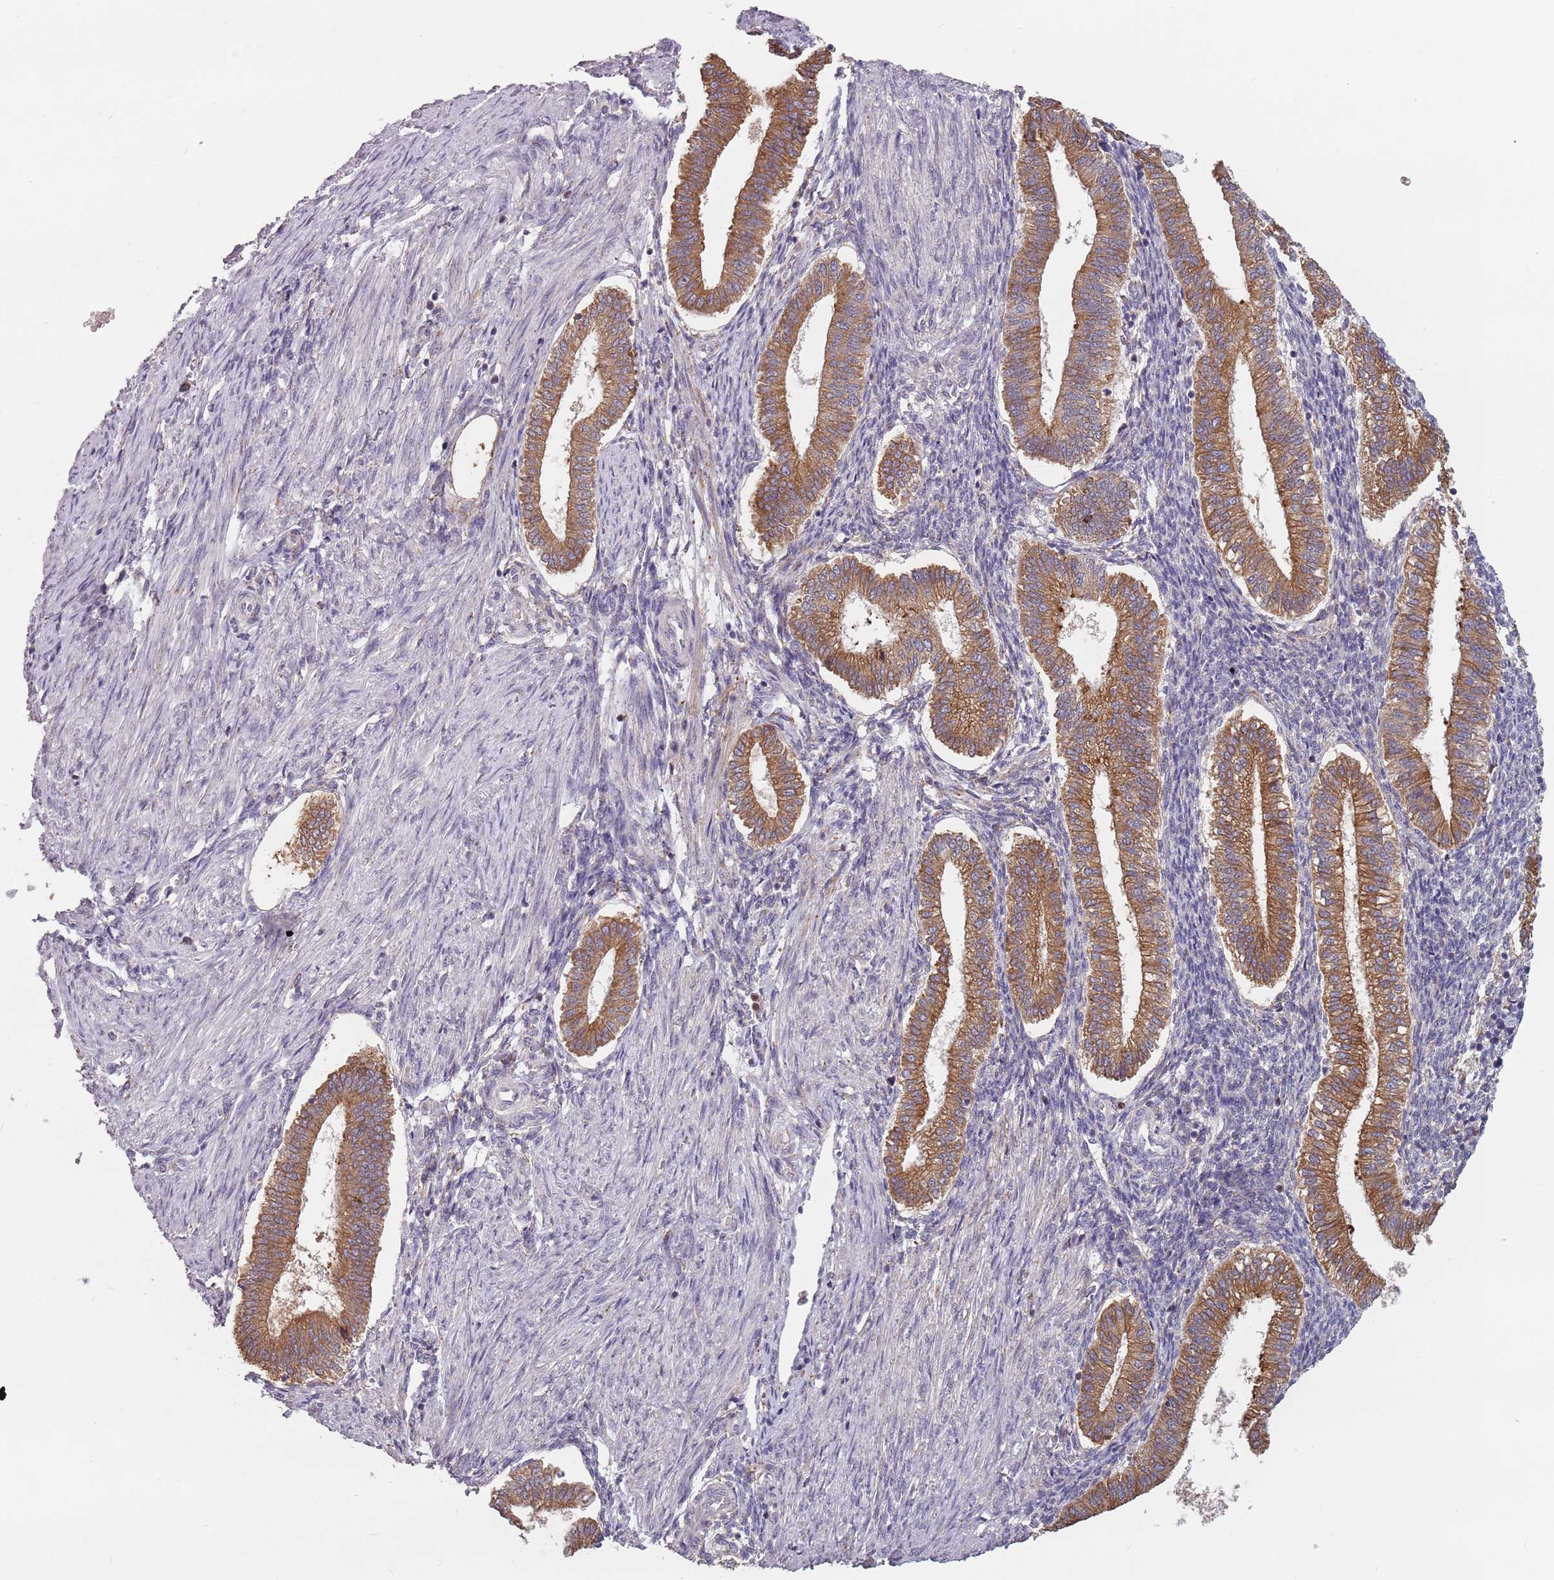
{"staining": {"intensity": "negative", "quantity": "none", "location": "none"}, "tissue": "endometrium", "cell_type": "Cells in endometrial stroma", "image_type": "normal", "snomed": [{"axis": "morphology", "description": "Normal tissue, NOS"}, {"axis": "topography", "description": "Endometrium"}], "caption": "IHC image of benign endometrium: human endometrium stained with DAB (3,3'-diaminobenzidine) shows no significant protein expression in cells in endometrial stroma.", "gene": "RPS9", "patient": {"sex": "female", "age": 25}}